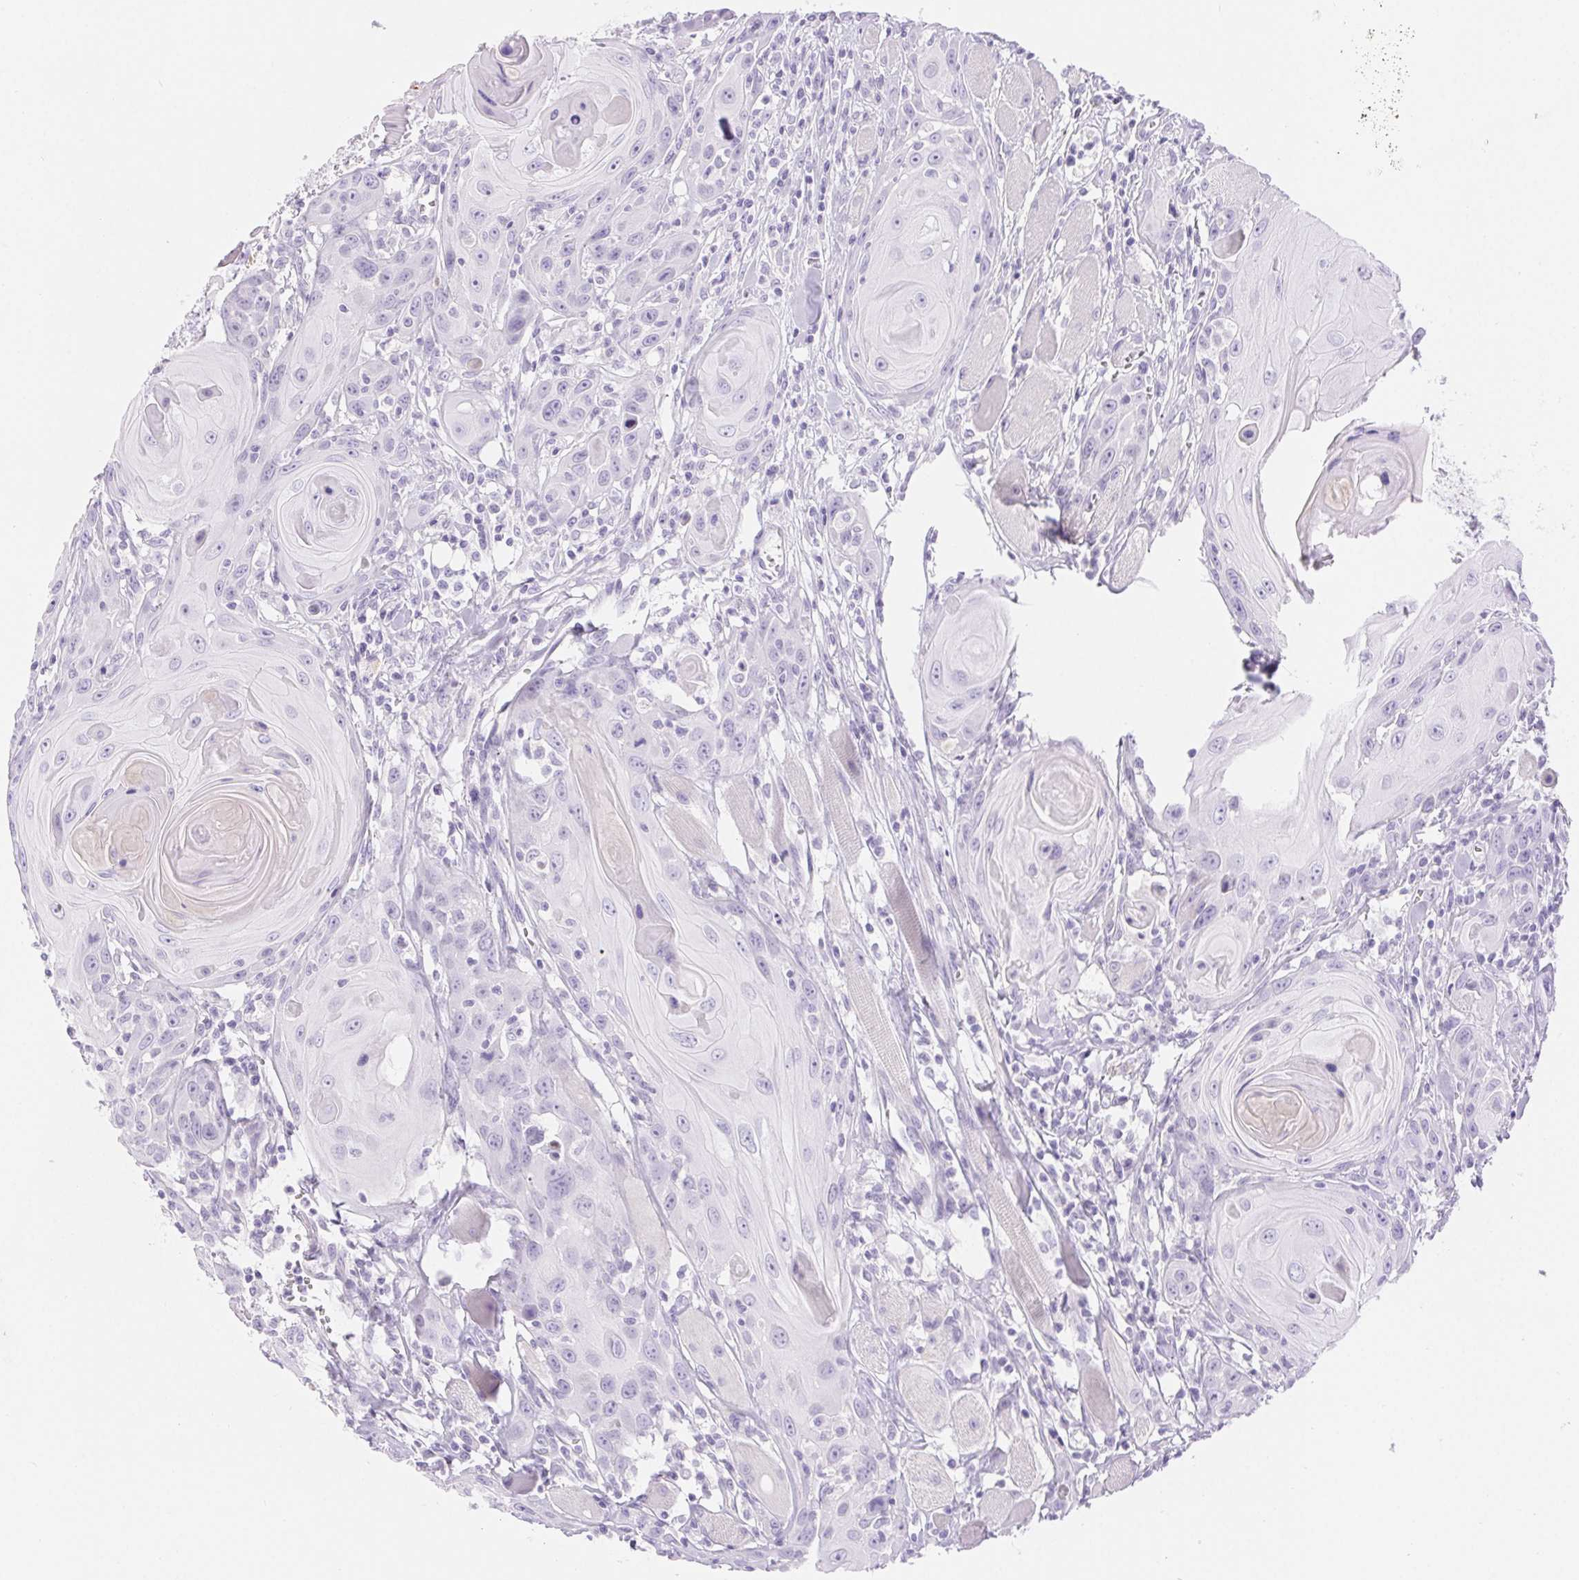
{"staining": {"intensity": "negative", "quantity": "none", "location": "none"}, "tissue": "head and neck cancer", "cell_type": "Tumor cells", "image_type": "cancer", "snomed": [{"axis": "morphology", "description": "Squamous cell carcinoma, NOS"}, {"axis": "topography", "description": "Head-Neck"}], "caption": "The immunohistochemistry (IHC) image has no significant positivity in tumor cells of squamous cell carcinoma (head and neck) tissue.", "gene": "CLDN16", "patient": {"sex": "female", "age": 80}}